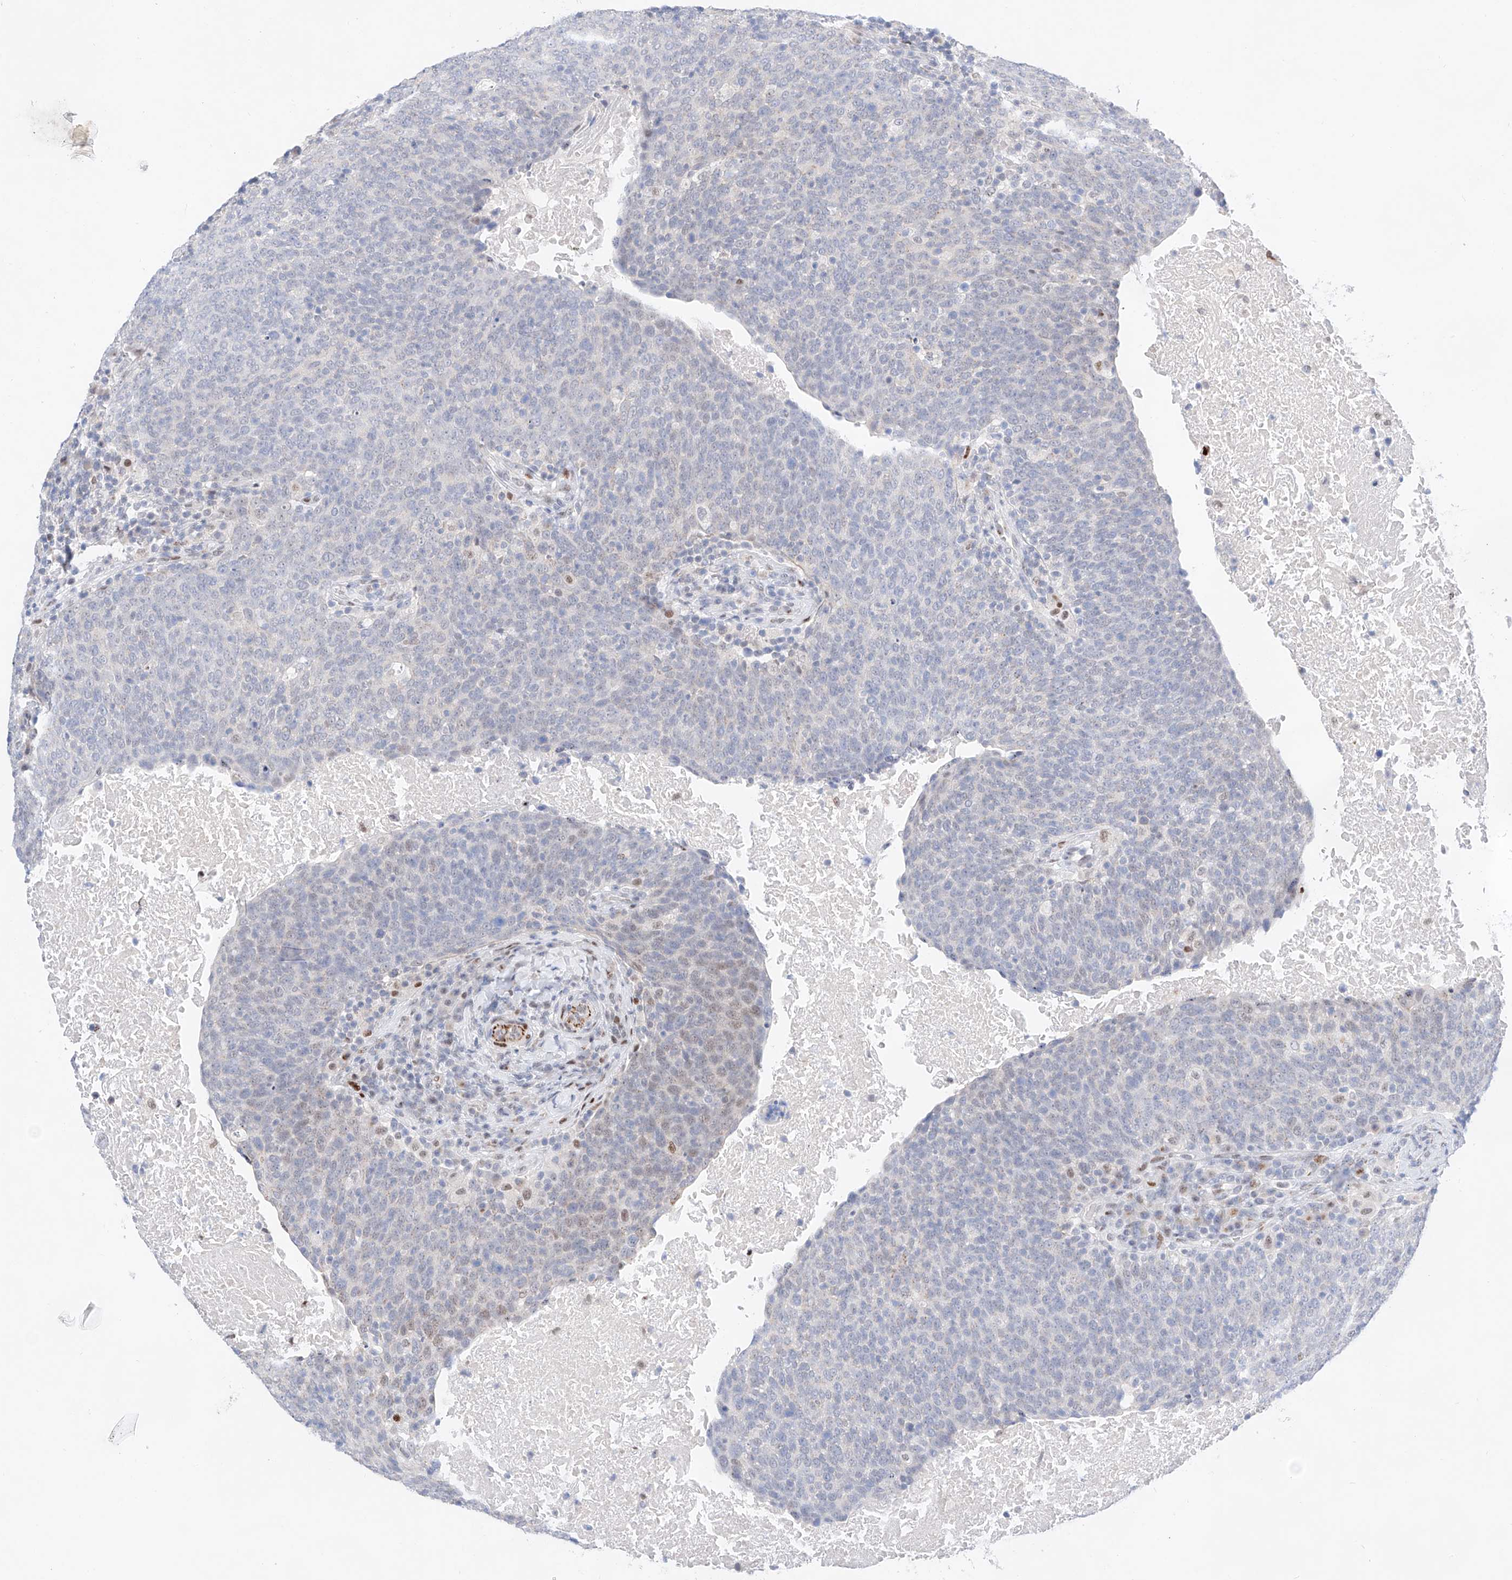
{"staining": {"intensity": "weak", "quantity": "<25%", "location": "nuclear"}, "tissue": "head and neck cancer", "cell_type": "Tumor cells", "image_type": "cancer", "snomed": [{"axis": "morphology", "description": "Squamous cell carcinoma, NOS"}, {"axis": "morphology", "description": "Squamous cell carcinoma, metastatic, NOS"}, {"axis": "topography", "description": "Lymph node"}, {"axis": "topography", "description": "Head-Neck"}], "caption": "Head and neck cancer (squamous cell carcinoma) was stained to show a protein in brown. There is no significant staining in tumor cells. (Stains: DAB immunohistochemistry with hematoxylin counter stain, Microscopy: brightfield microscopy at high magnification).", "gene": "NT5C3B", "patient": {"sex": "male", "age": 62}}